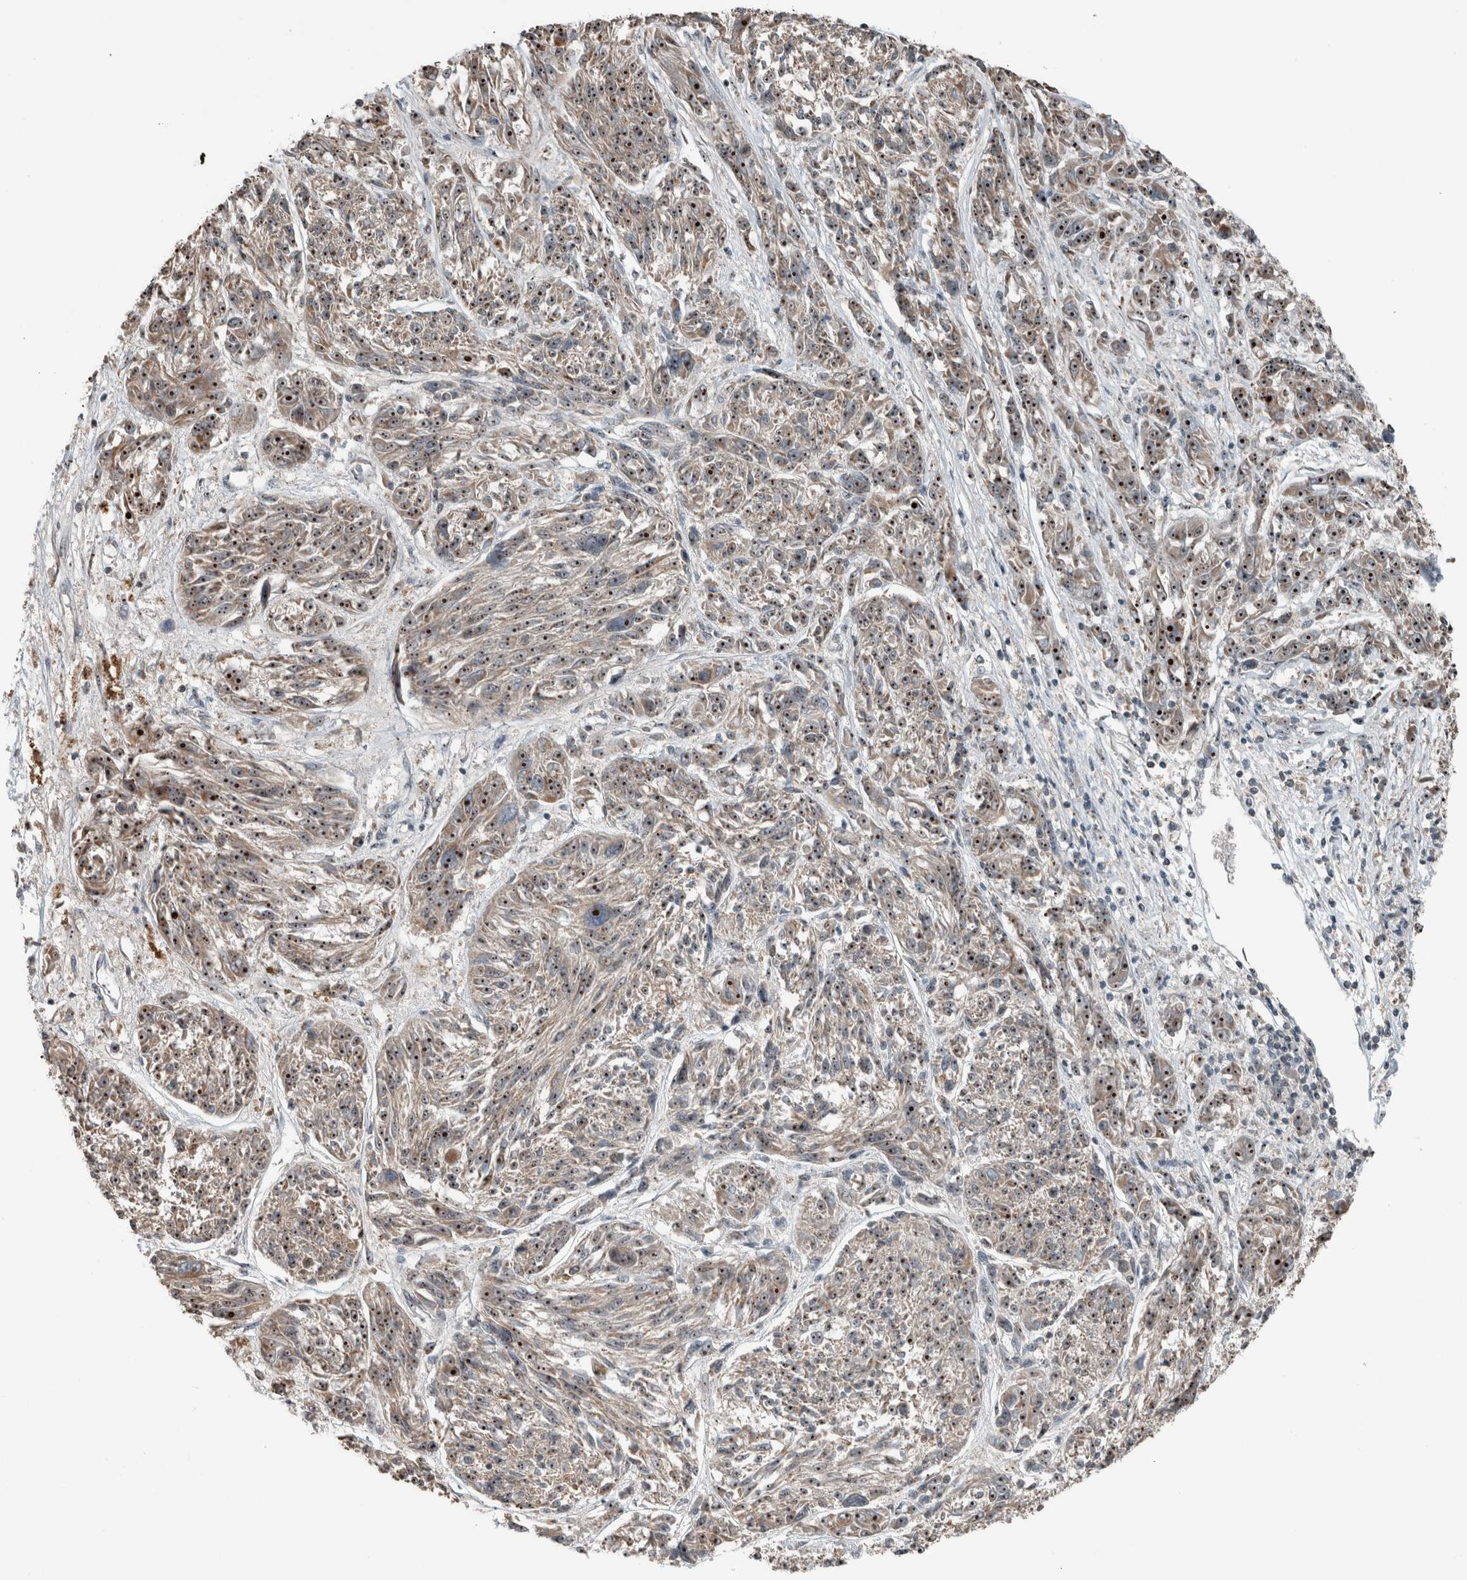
{"staining": {"intensity": "strong", "quantity": ">75%", "location": "cytoplasmic/membranous,nuclear"}, "tissue": "melanoma", "cell_type": "Tumor cells", "image_type": "cancer", "snomed": [{"axis": "morphology", "description": "Malignant melanoma, NOS"}, {"axis": "topography", "description": "Skin"}], "caption": "Strong cytoplasmic/membranous and nuclear protein expression is present in approximately >75% of tumor cells in malignant melanoma.", "gene": "RPF1", "patient": {"sex": "male", "age": 53}}